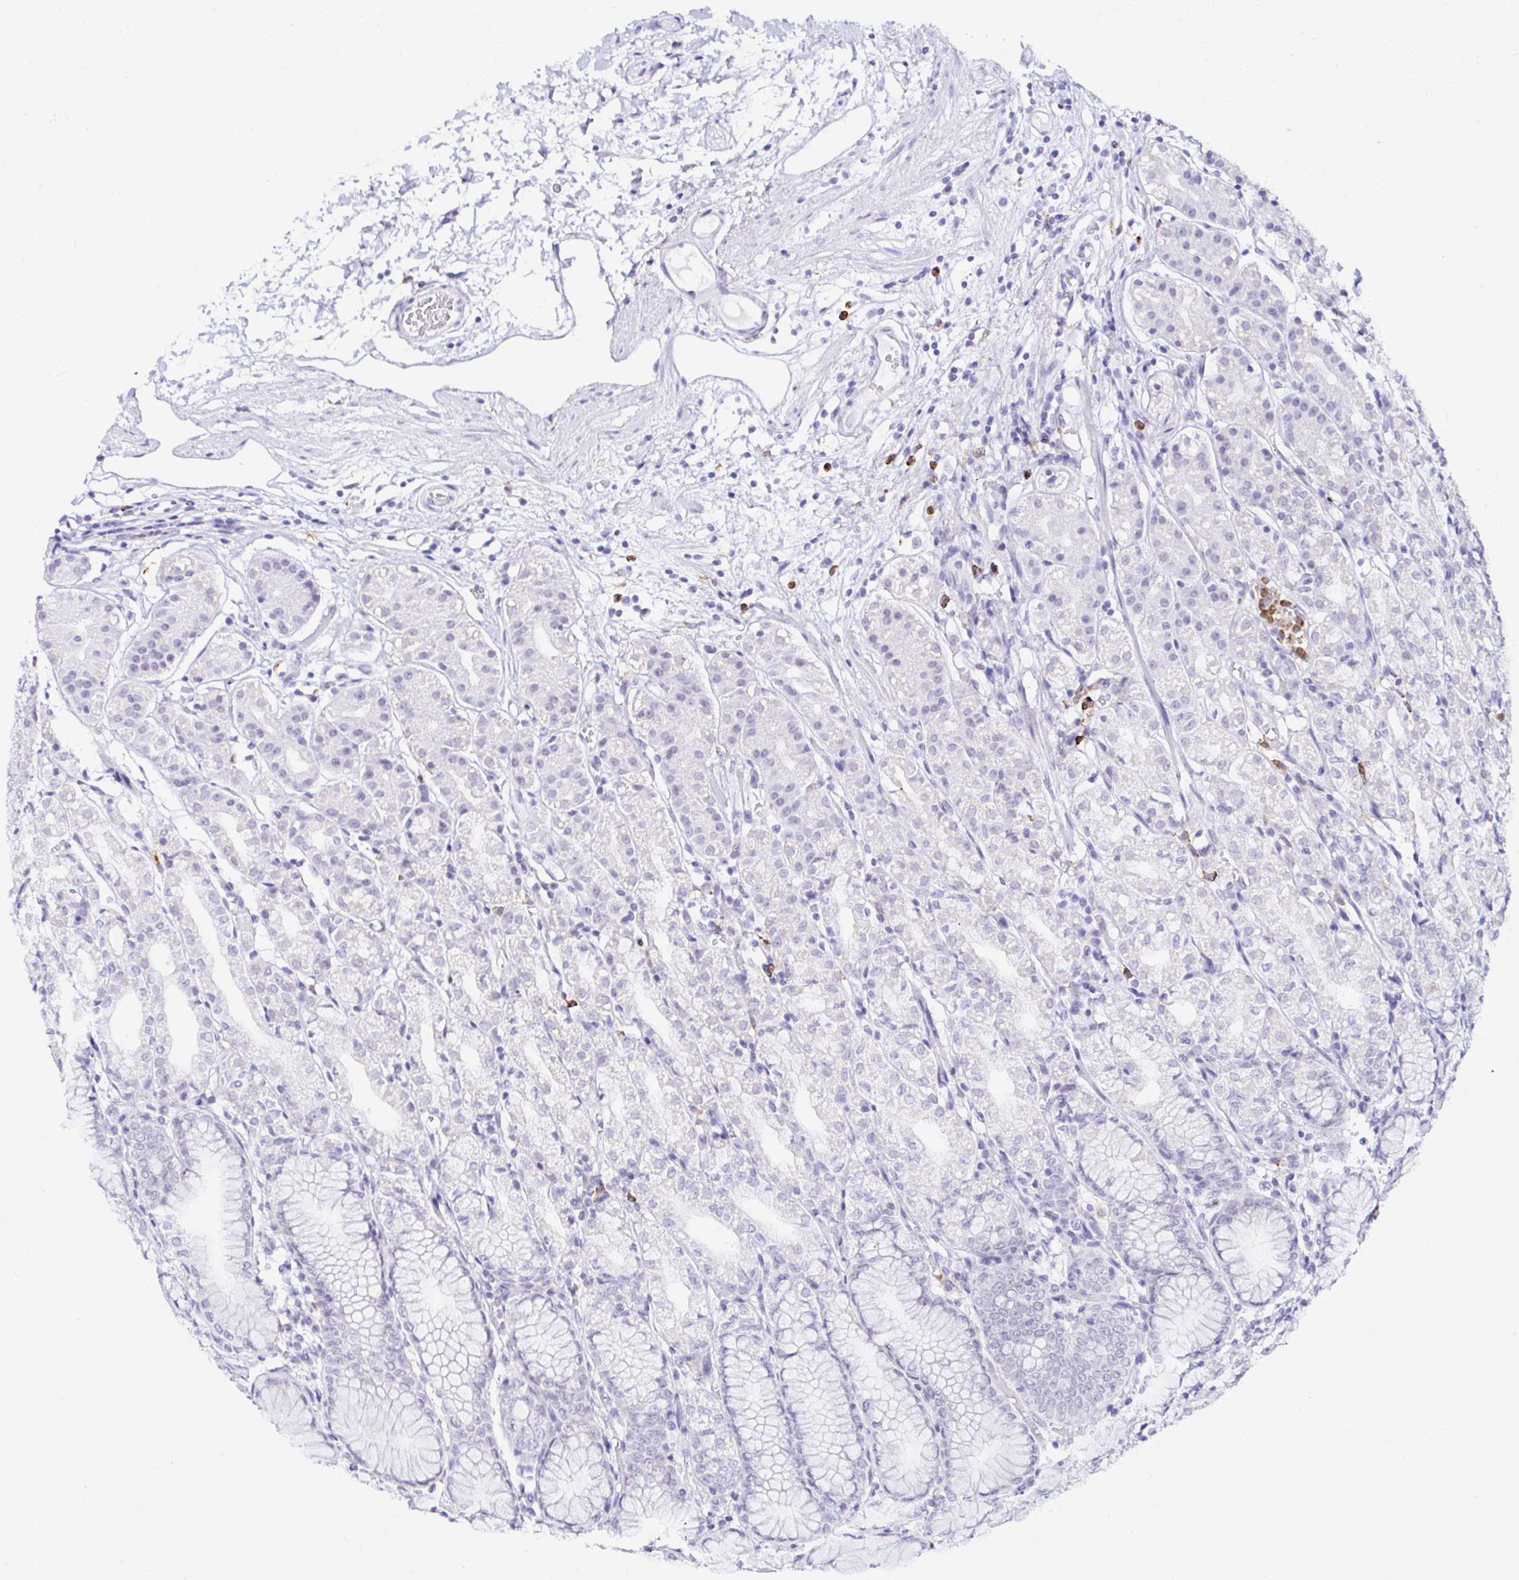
{"staining": {"intensity": "negative", "quantity": "none", "location": "none"}, "tissue": "stomach", "cell_type": "Glandular cells", "image_type": "normal", "snomed": [{"axis": "morphology", "description": "Normal tissue, NOS"}, {"axis": "topography", "description": "Stomach"}], "caption": "Photomicrograph shows no significant protein staining in glandular cells of normal stomach.", "gene": "CYBB", "patient": {"sex": "female", "age": 57}}